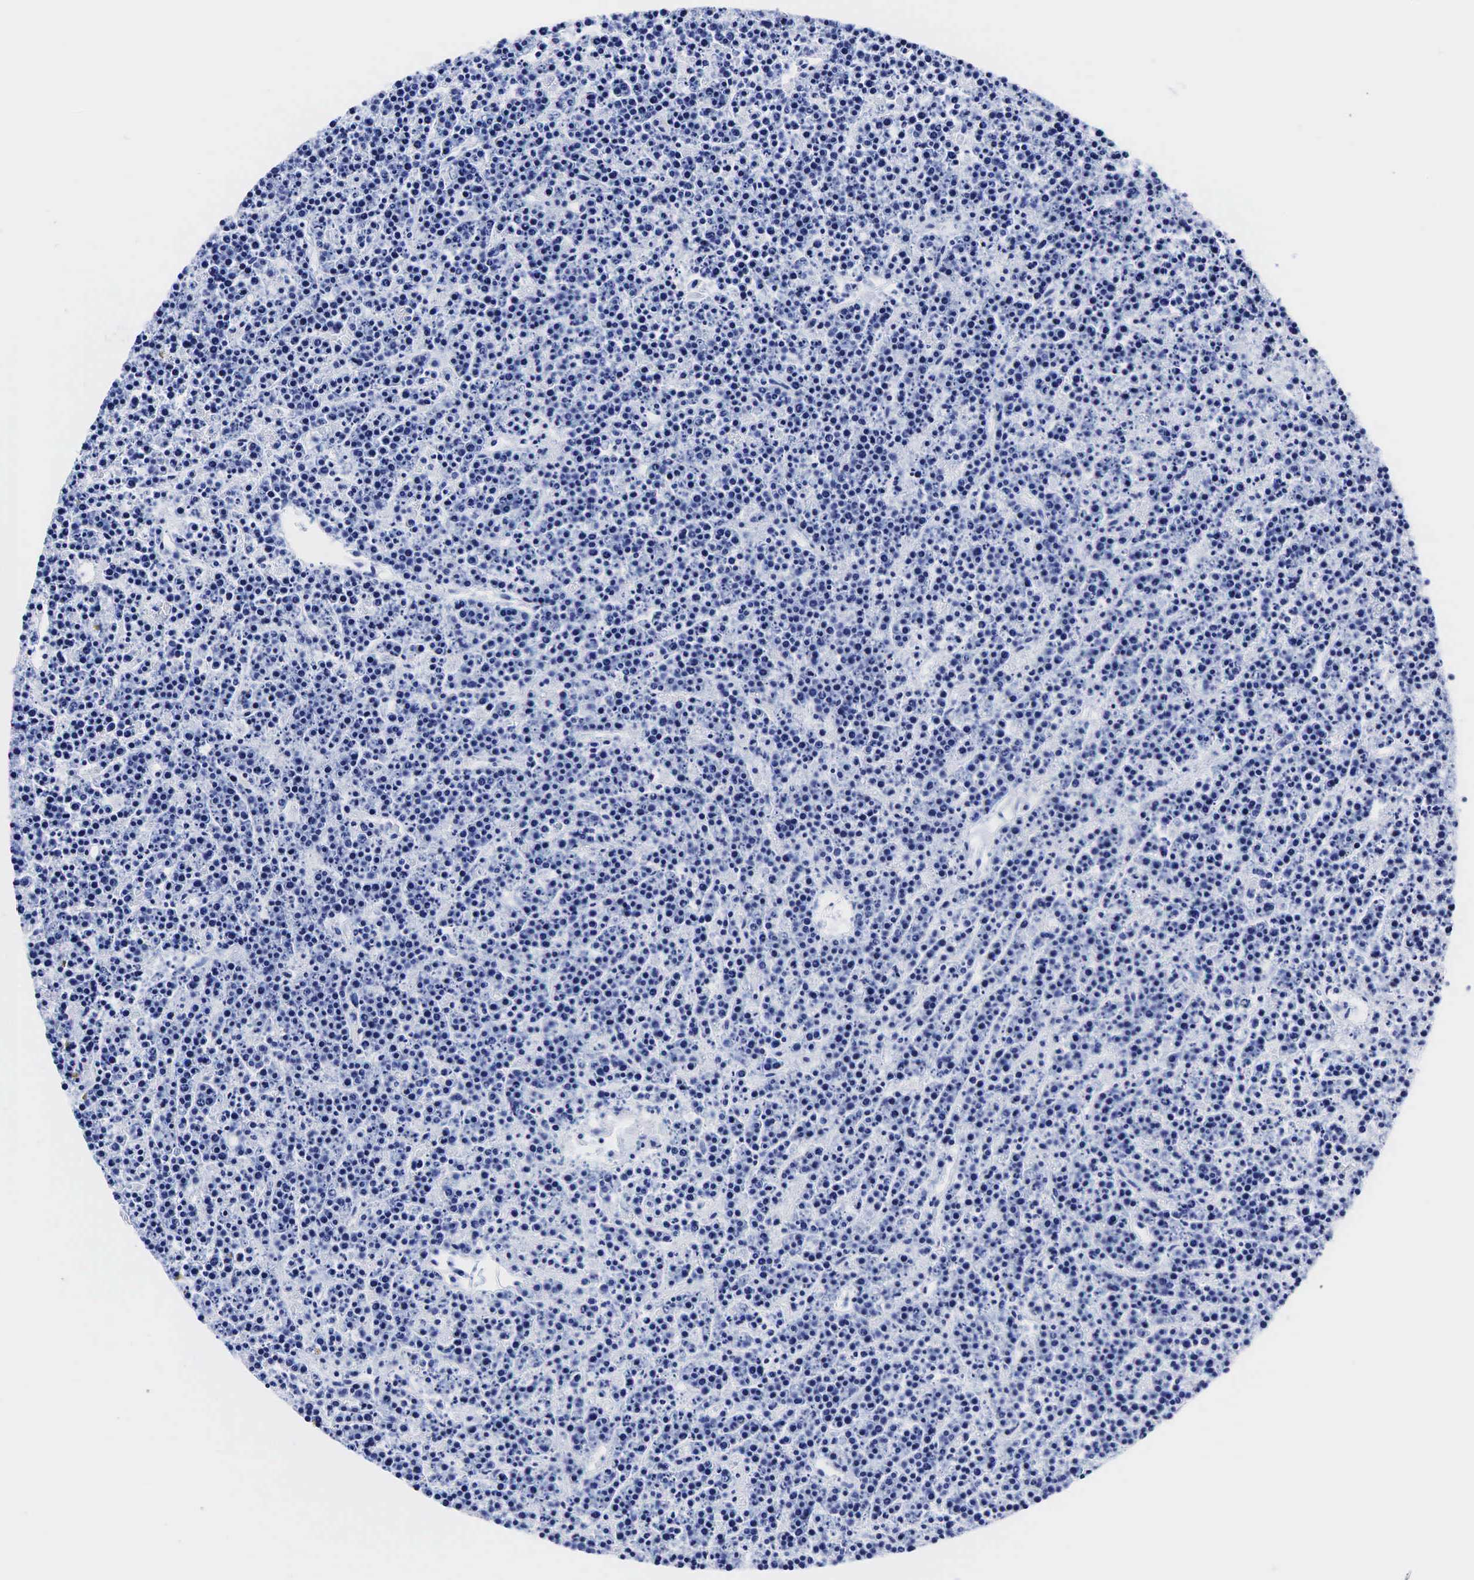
{"staining": {"intensity": "negative", "quantity": "none", "location": "none"}, "tissue": "lymphoma", "cell_type": "Tumor cells", "image_type": "cancer", "snomed": [{"axis": "morphology", "description": "Malignant lymphoma, non-Hodgkin's type, High grade"}, {"axis": "topography", "description": "Ovary"}], "caption": "Immunohistochemical staining of lymphoma demonstrates no significant positivity in tumor cells.", "gene": "TG", "patient": {"sex": "female", "age": 56}}